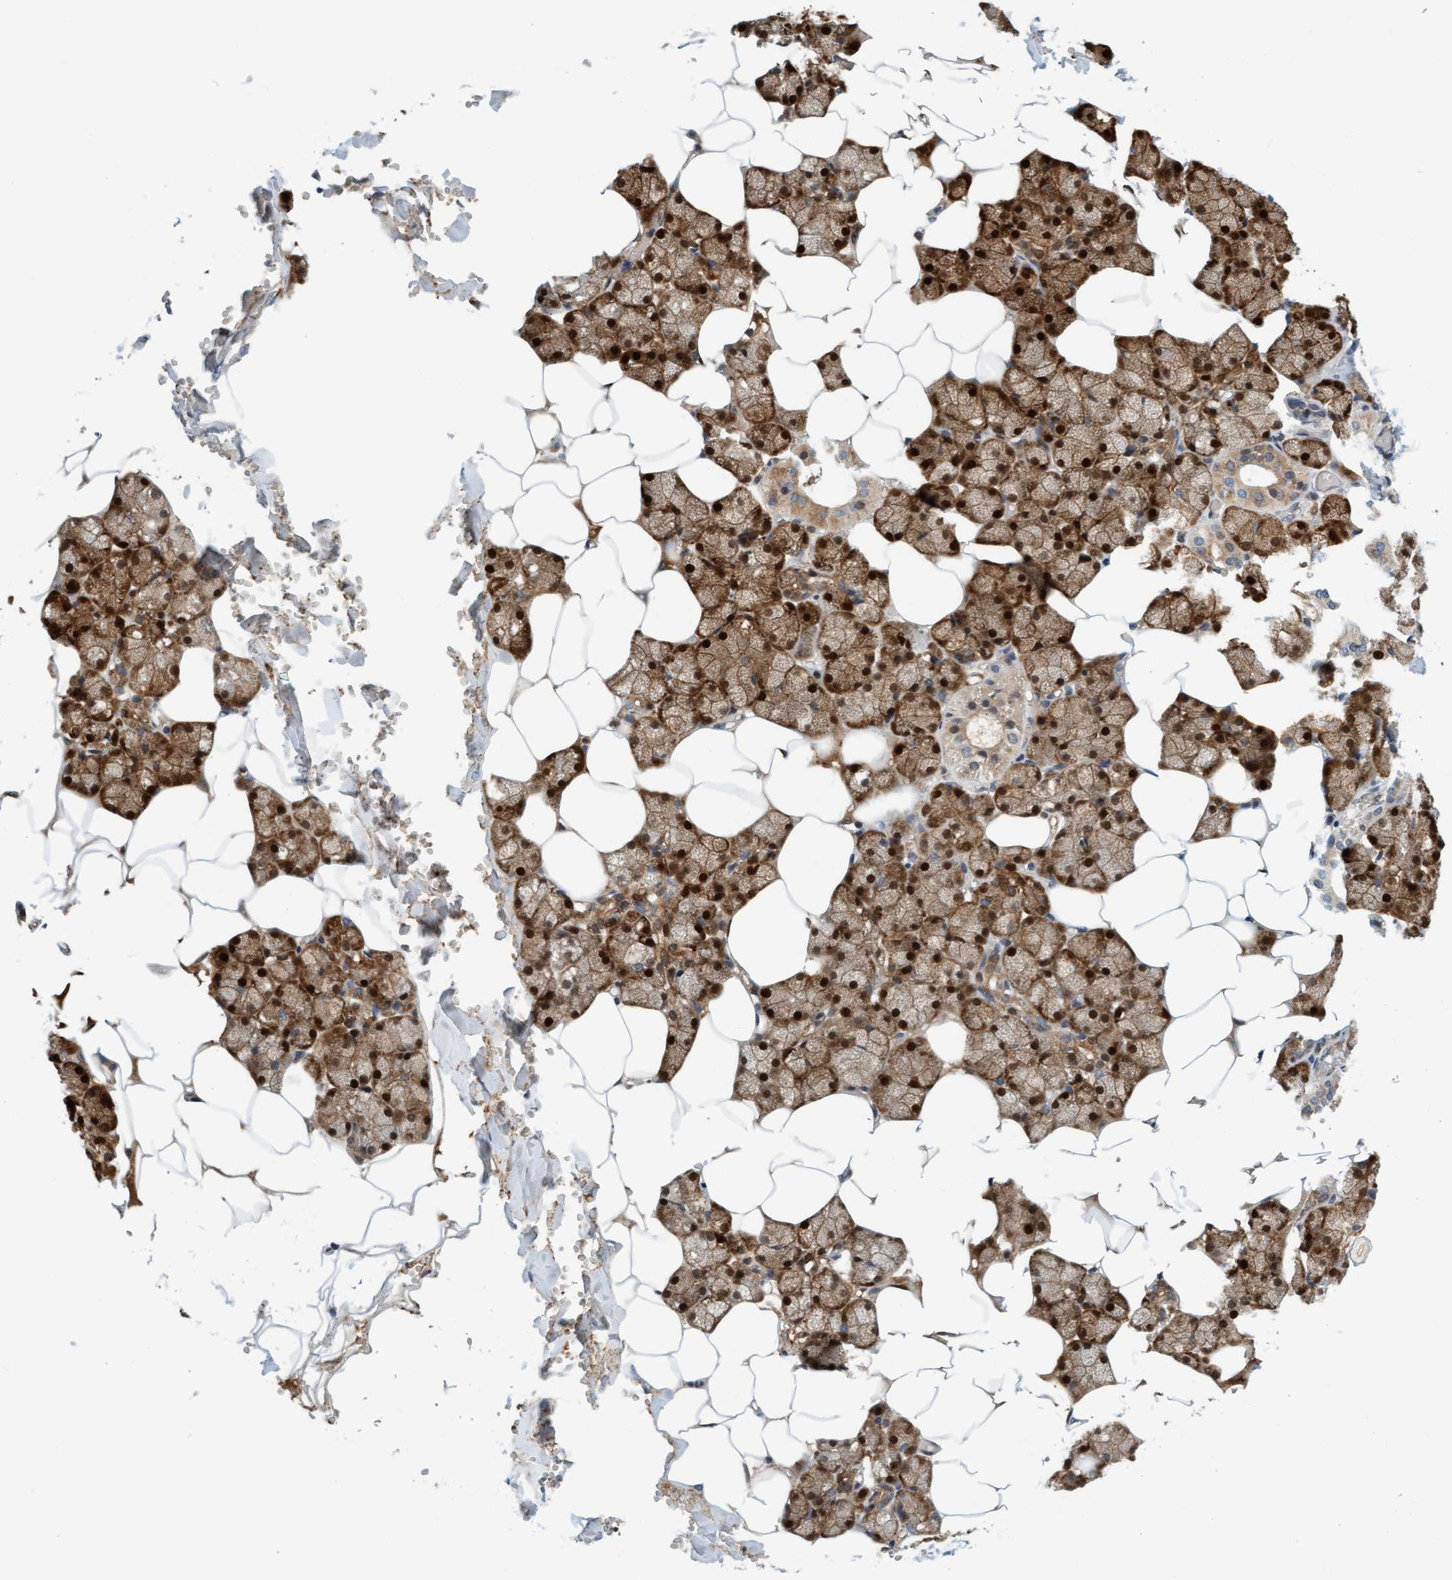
{"staining": {"intensity": "strong", "quantity": ">75%", "location": "cytoplasmic/membranous,nuclear"}, "tissue": "salivary gland", "cell_type": "Glandular cells", "image_type": "normal", "snomed": [{"axis": "morphology", "description": "Normal tissue, NOS"}, {"axis": "topography", "description": "Salivary gland"}], "caption": "This is a histology image of immunohistochemistry (IHC) staining of normal salivary gland, which shows strong staining in the cytoplasmic/membranous,nuclear of glandular cells.", "gene": "EIF4EBP1", "patient": {"sex": "male", "age": 62}}